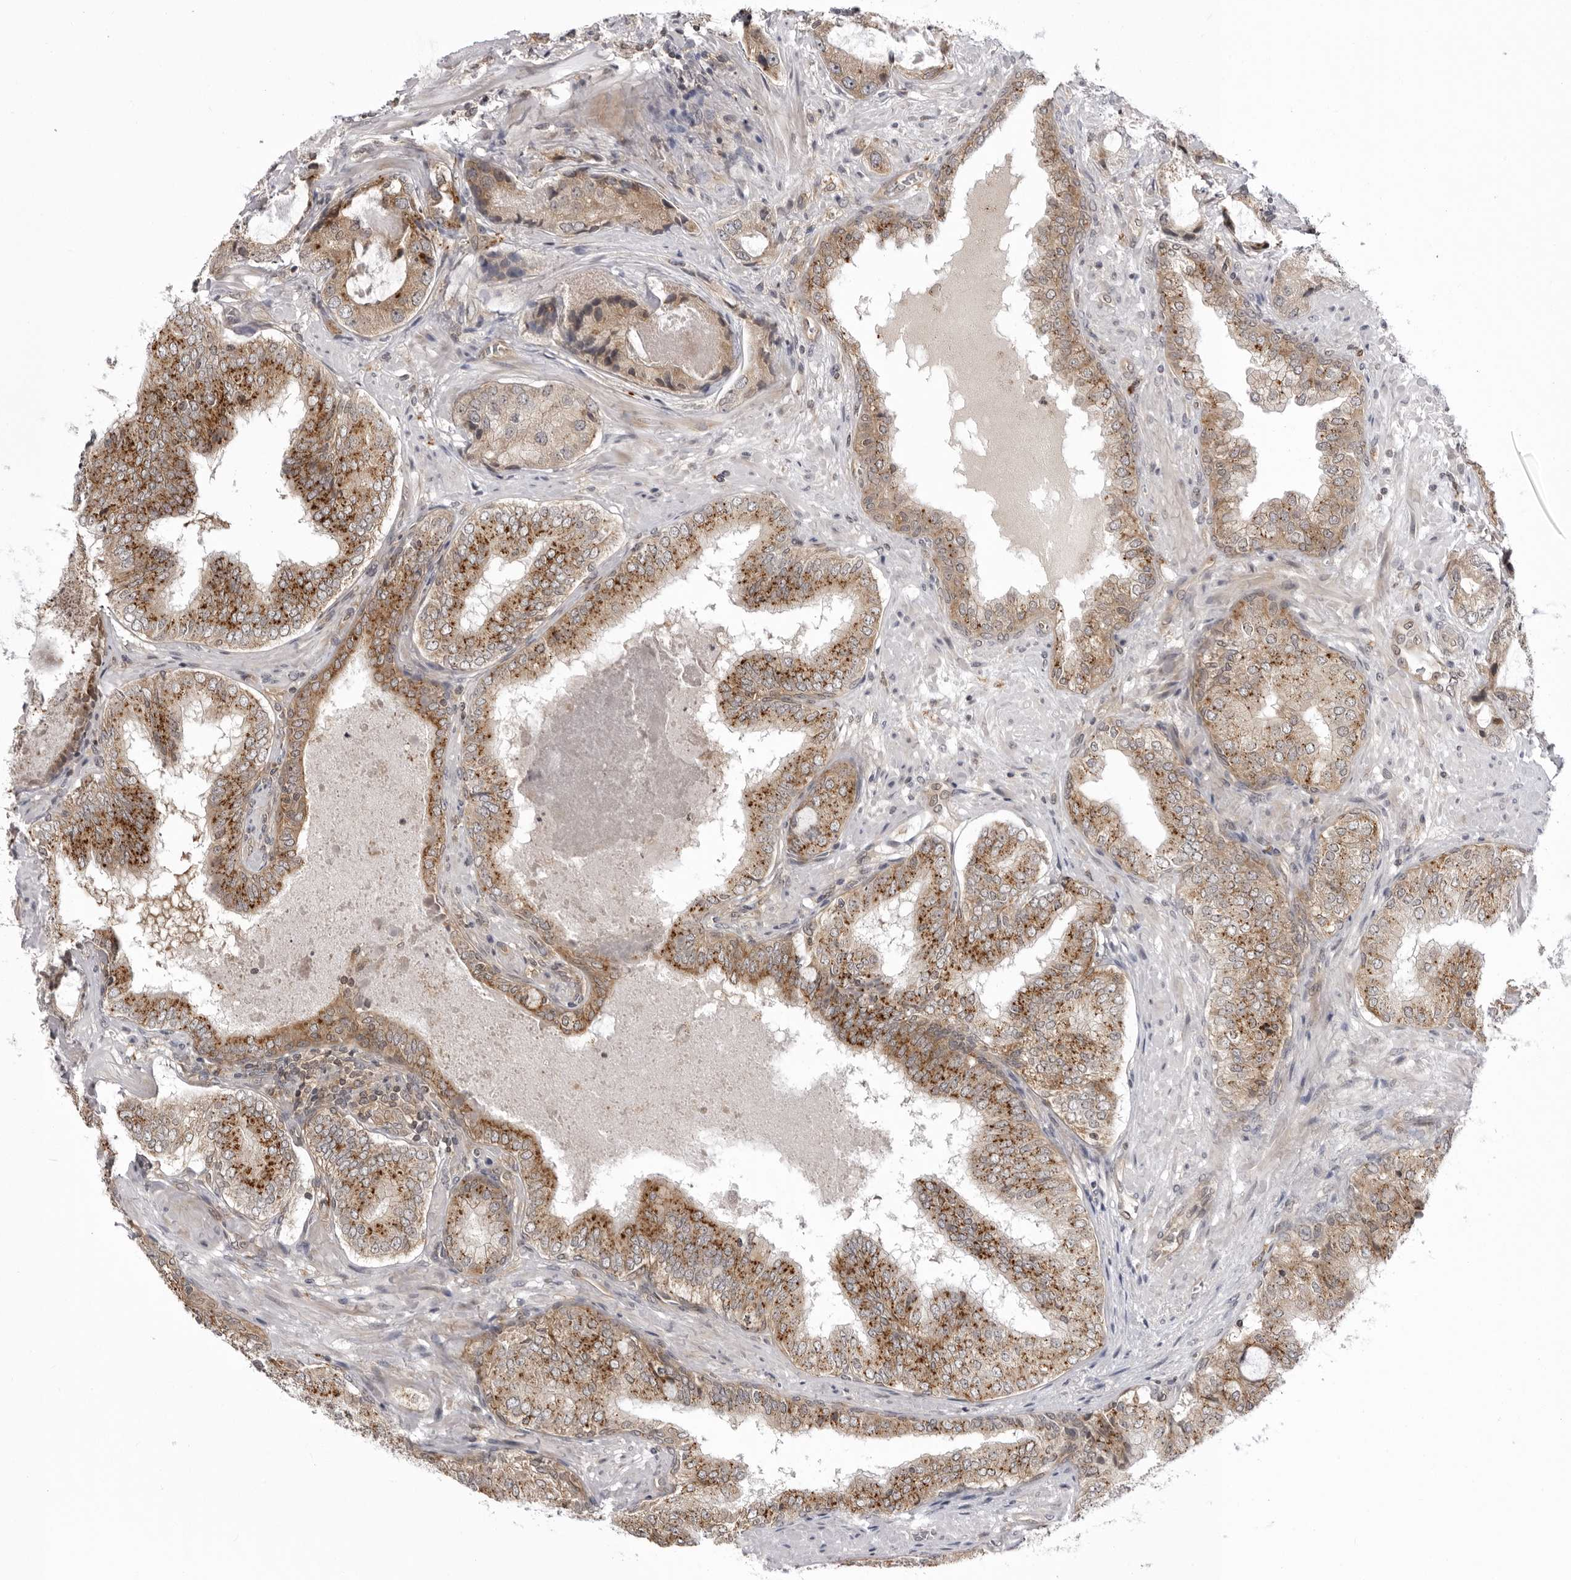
{"staining": {"intensity": "moderate", "quantity": ">75%", "location": "cytoplasmic/membranous"}, "tissue": "prostate cancer", "cell_type": "Tumor cells", "image_type": "cancer", "snomed": [{"axis": "morphology", "description": "Normal tissue, NOS"}, {"axis": "morphology", "description": "Adenocarcinoma, High grade"}, {"axis": "topography", "description": "Prostate"}, {"axis": "topography", "description": "Peripheral nerve tissue"}], "caption": "IHC of human prostate cancer displays medium levels of moderate cytoplasmic/membranous expression in about >75% of tumor cells. (IHC, brightfield microscopy, high magnification).", "gene": "USP43", "patient": {"sex": "male", "age": 59}}